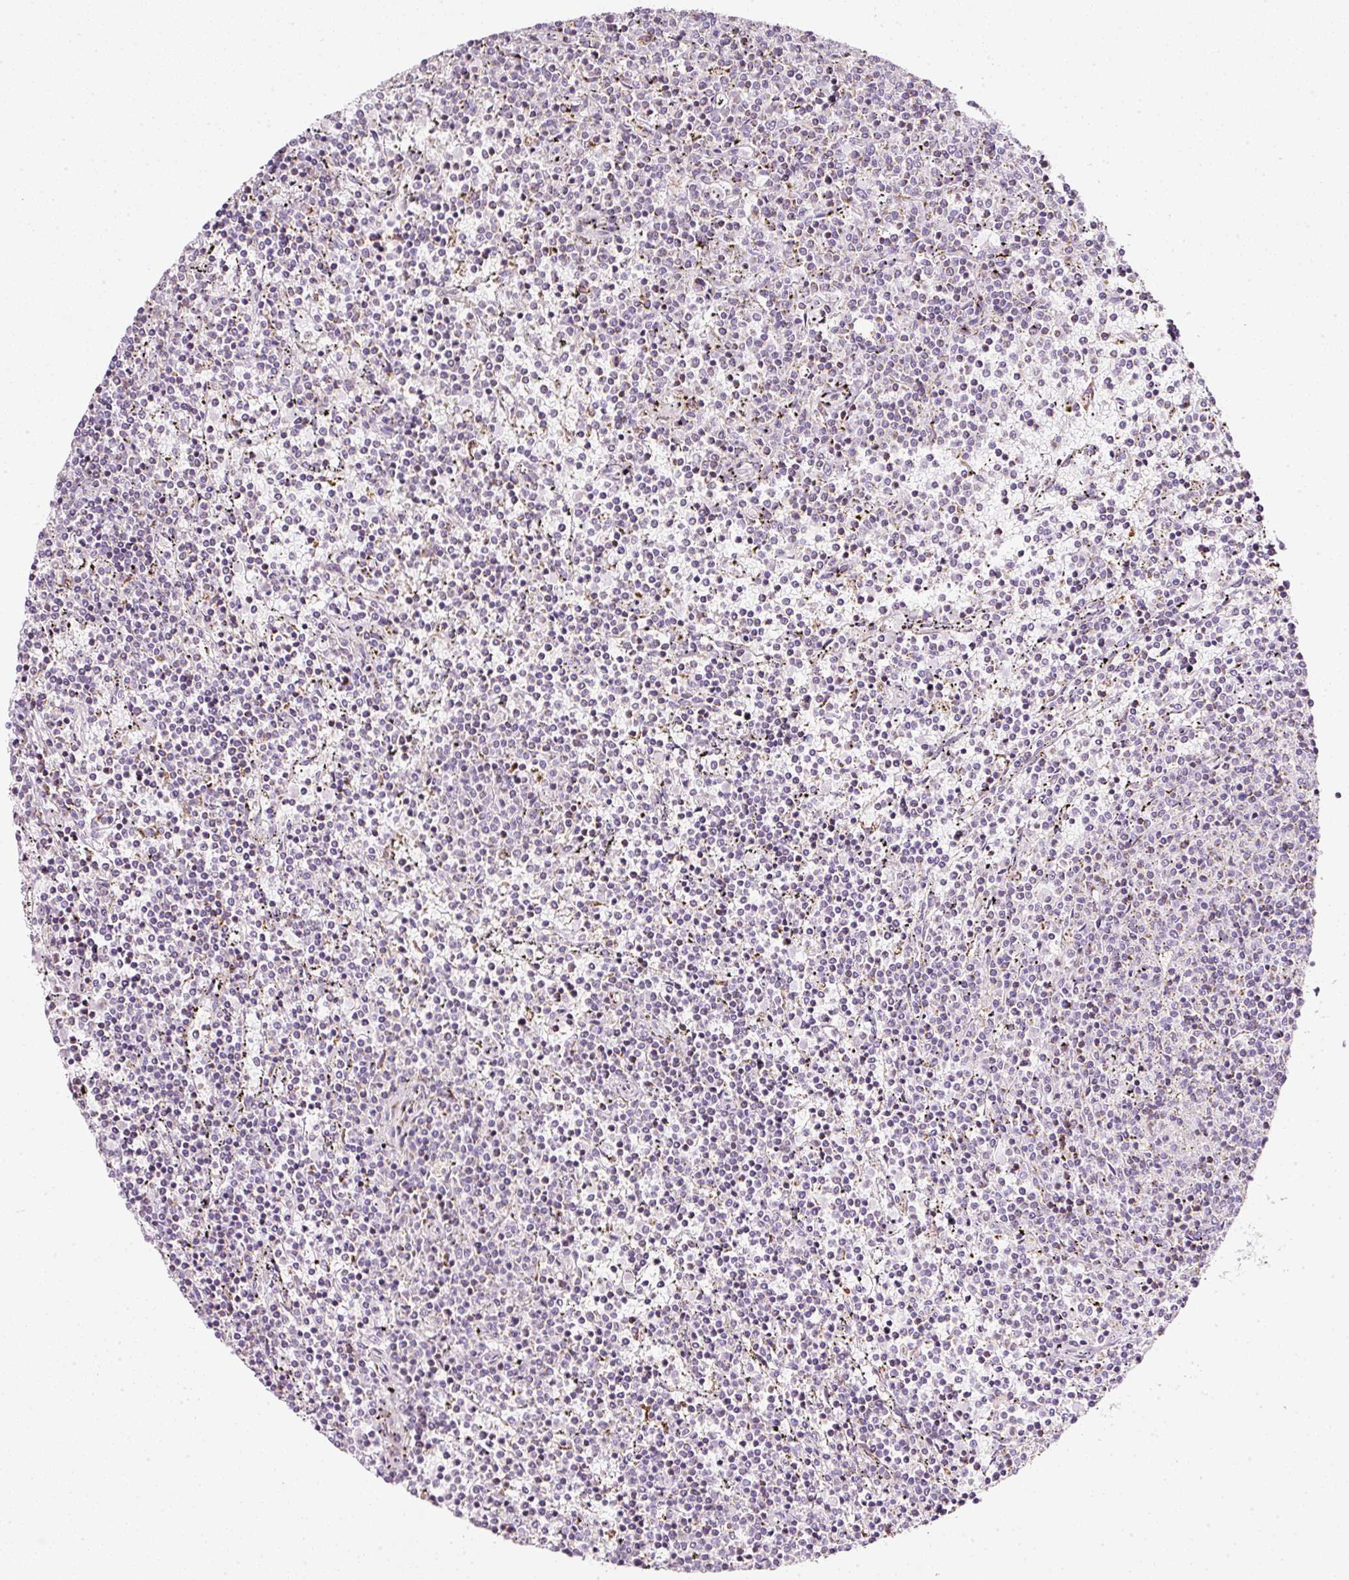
{"staining": {"intensity": "negative", "quantity": "none", "location": "none"}, "tissue": "lymphoma", "cell_type": "Tumor cells", "image_type": "cancer", "snomed": [{"axis": "morphology", "description": "Malignant lymphoma, non-Hodgkin's type, Low grade"}, {"axis": "topography", "description": "Spleen"}], "caption": "An immunohistochemistry (IHC) image of malignant lymphoma, non-Hodgkin's type (low-grade) is shown. There is no staining in tumor cells of malignant lymphoma, non-Hodgkin's type (low-grade).", "gene": "SDHA", "patient": {"sex": "female", "age": 50}}